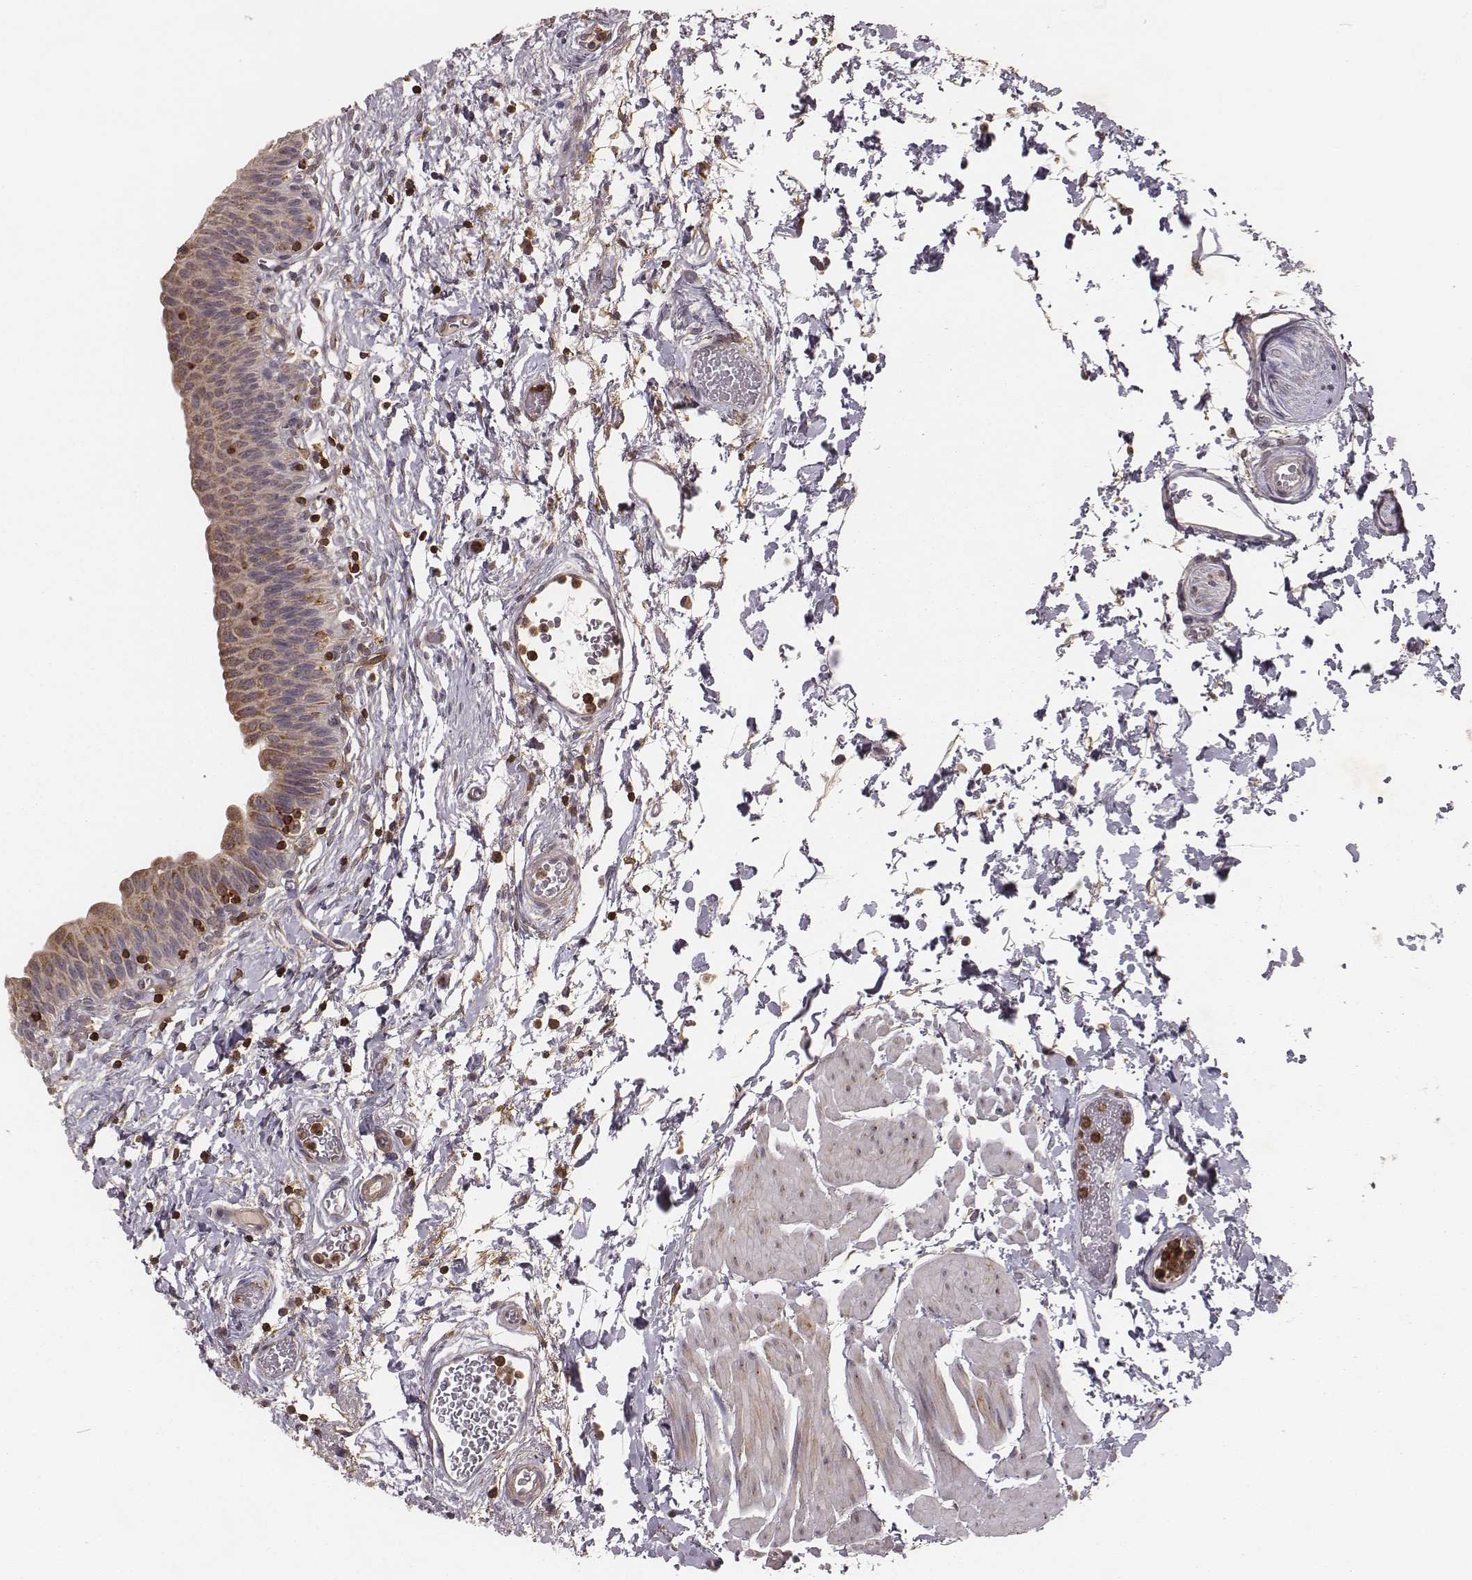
{"staining": {"intensity": "weak", "quantity": "25%-75%", "location": "cytoplasmic/membranous"}, "tissue": "urinary bladder", "cell_type": "Urothelial cells", "image_type": "normal", "snomed": [{"axis": "morphology", "description": "Normal tissue, NOS"}, {"axis": "topography", "description": "Urinary bladder"}], "caption": "Immunohistochemical staining of normal urinary bladder exhibits 25%-75% levels of weak cytoplasmic/membranous protein positivity in about 25%-75% of urothelial cells. (DAB IHC with brightfield microscopy, high magnification).", "gene": "PILRA", "patient": {"sex": "male", "age": 56}}